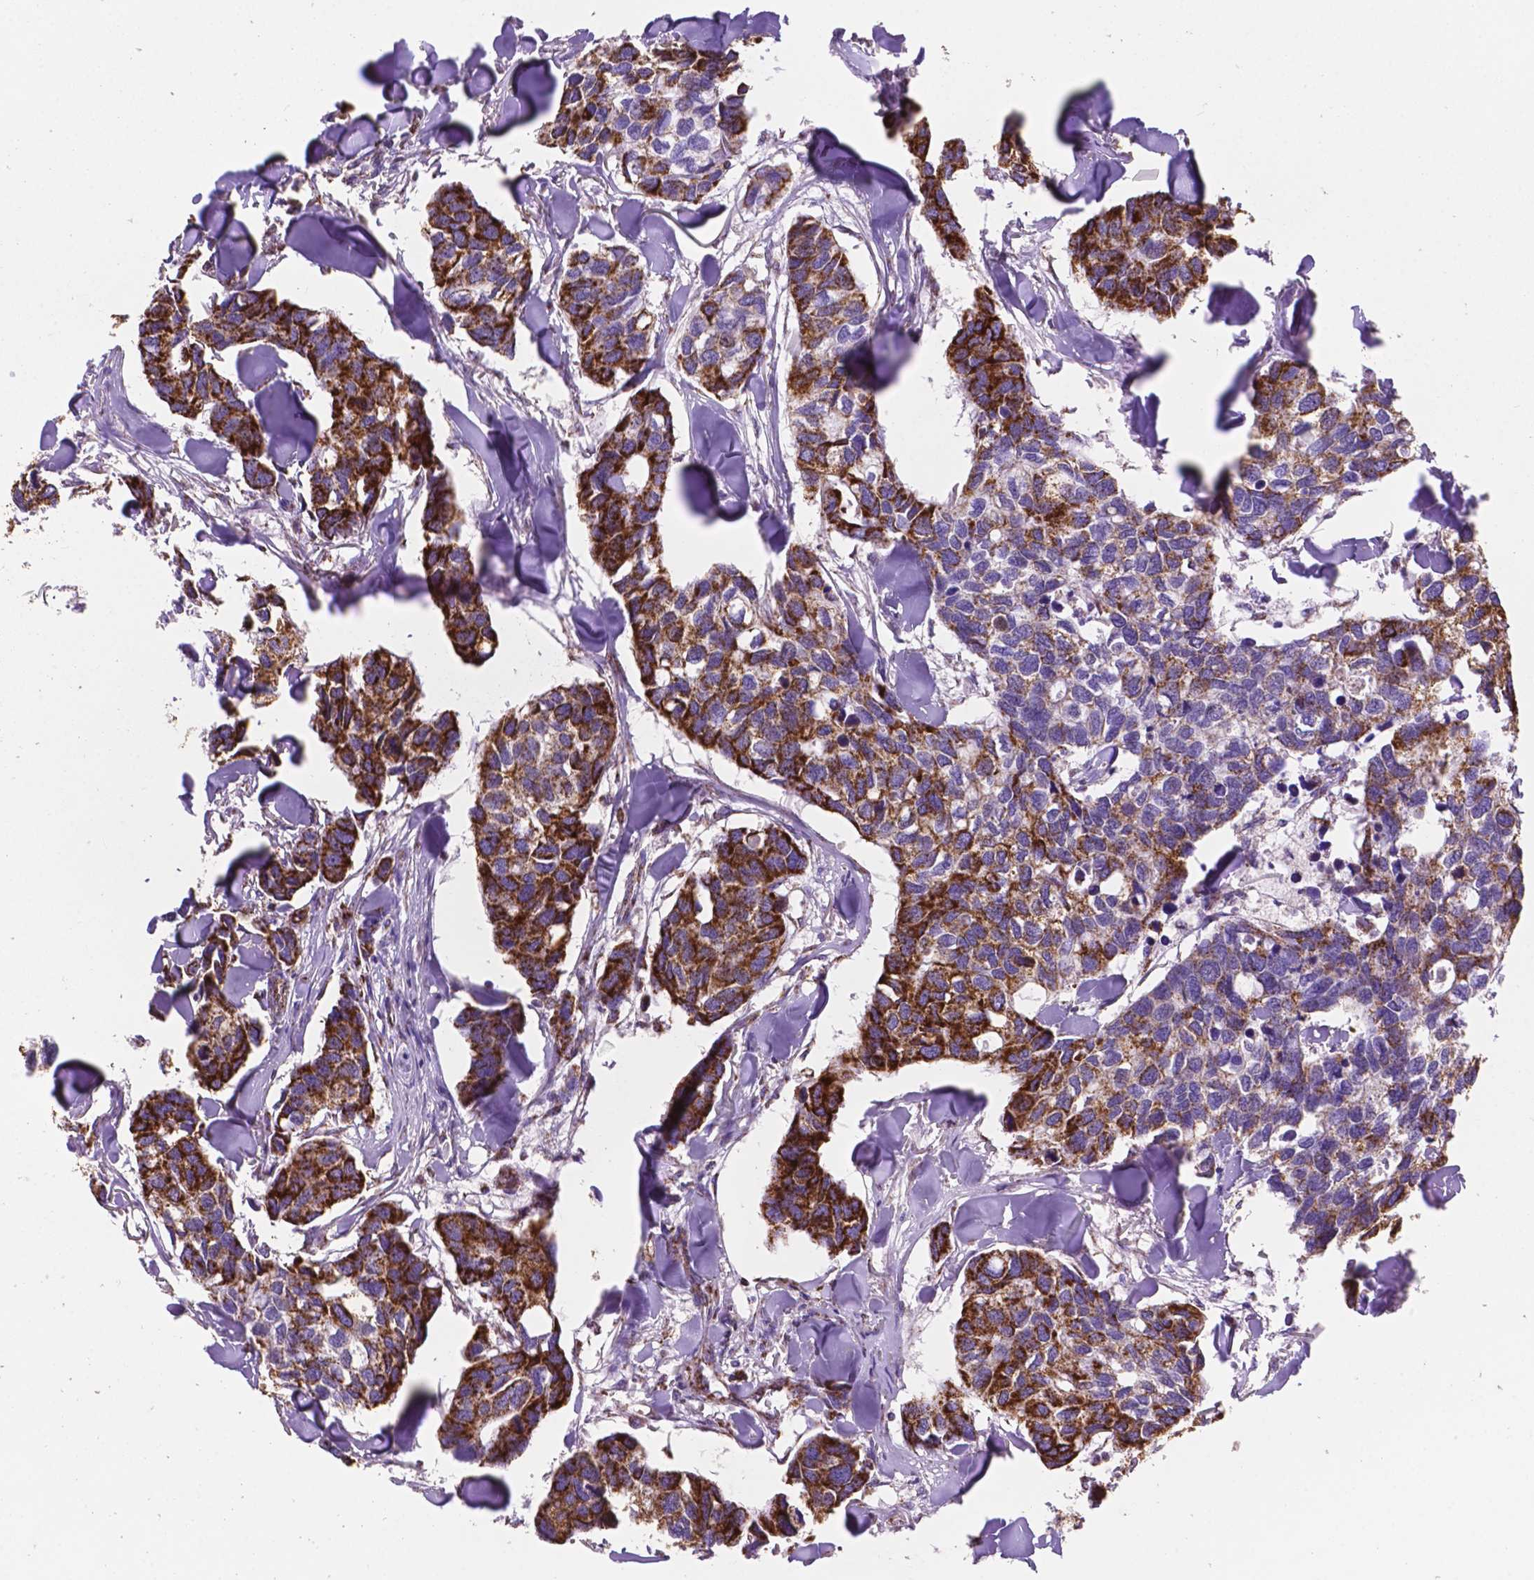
{"staining": {"intensity": "strong", "quantity": "25%-75%", "location": "cytoplasmic/membranous"}, "tissue": "breast cancer", "cell_type": "Tumor cells", "image_type": "cancer", "snomed": [{"axis": "morphology", "description": "Duct carcinoma"}, {"axis": "topography", "description": "Breast"}], "caption": "Tumor cells exhibit strong cytoplasmic/membranous expression in approximately 25%-75% of cells in breast invasive ductal carcinoma.", "gene": "HSPD1", "patient": {"sex": "female", "age": 83}}